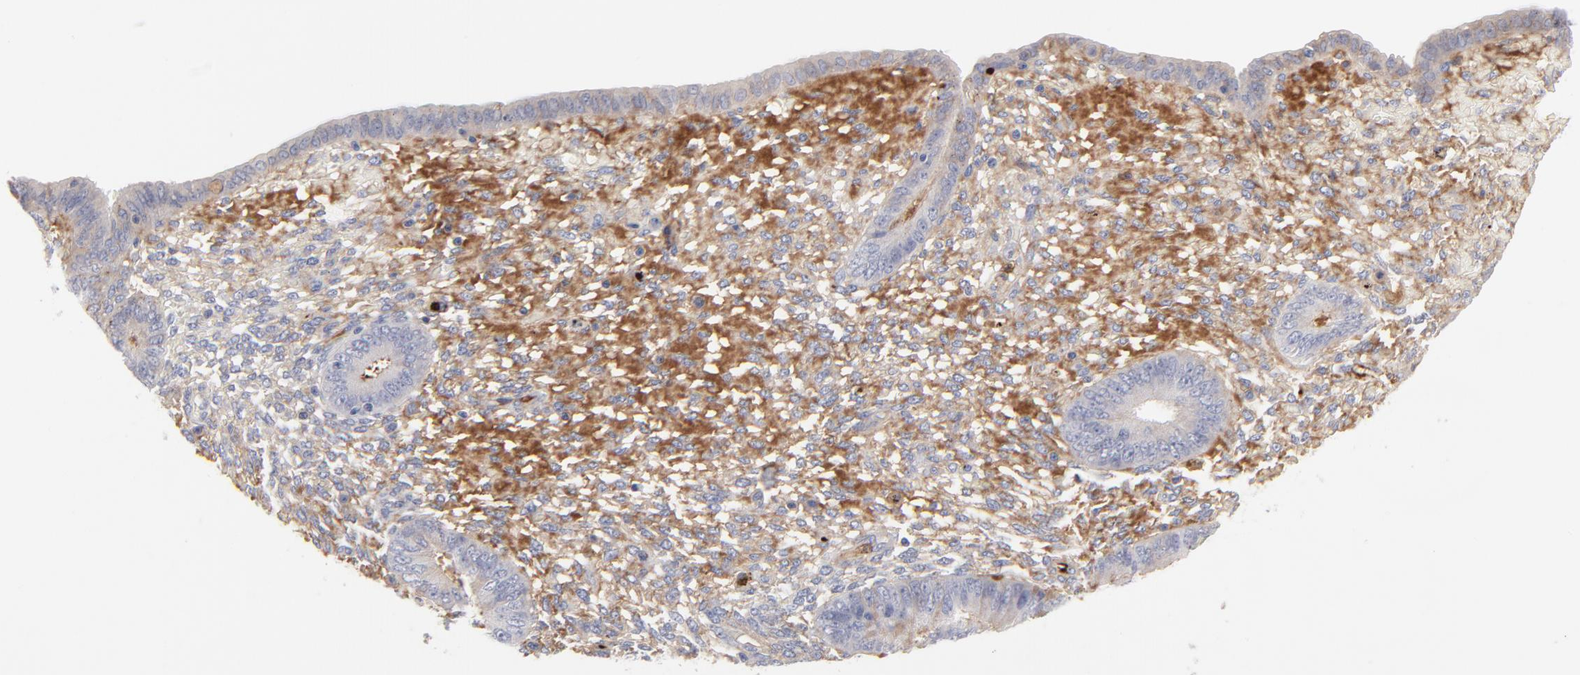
{"staining": {"intensity": "moderate", "quantity": "25%-75%", "location": "cytoplasmic/membranous"}, "tissue": "endometrium", "cell_type": "Cells in endometrial stroma", "image_type": "normal", "snomed": [{"axis": "morphology", "description": "Normal tissue, NOS"}, {"axis": "topography", "description": "Endometrium"}], "caption": "Brown immunohistochemical staining in normal human endometrium displays moderate cytoplasmic/membranous expression in approximately 25%-75% of cells in endometrial stroma.", "gene": "CCR3", "patient": {"sex": "female", "age": 42}}